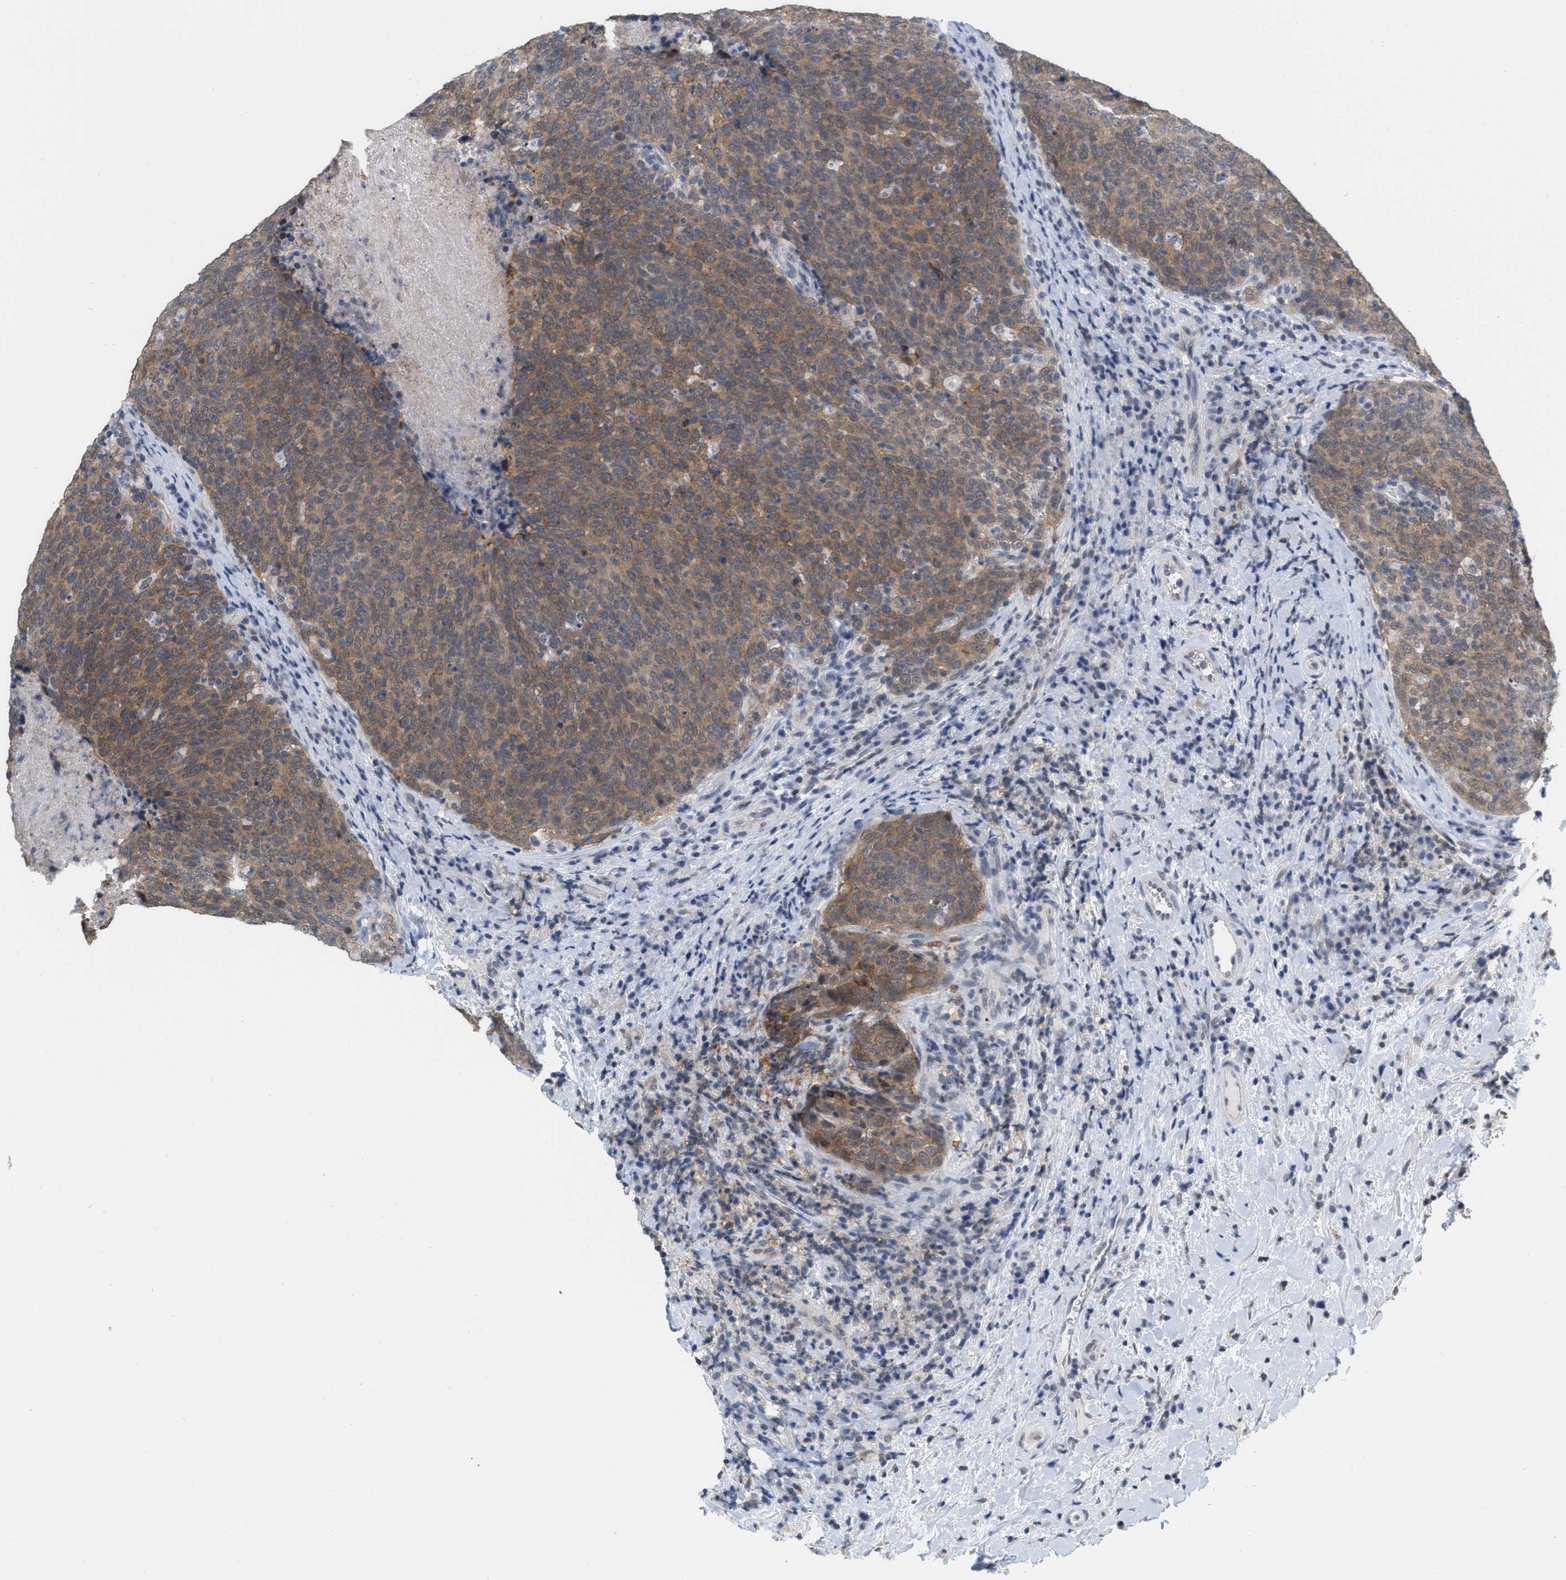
{"staining": {"intensity": "moderate", "quantity": ">75%", "location": "cytoplasmic/membranous"}, "tissue": "head and neck cancer", "cell_type": "Tumor cells", "image_type": "cancer", "snomed": [{"axis": "morphology", "description": "Squamous cell carcinoma, NOS"}, {"axis": "morphology", "description": "Squamous cell carcinoma, metastatic, NOS"}, {"axis": "topography", "description": "Lymph node"}, {"axis": "topography", "description": "Head-Neck"}], "caption": "Immunohistochemical staining of head and neck metastatic squamous cell carcinoma displays medium levels of moderate cytoplasmic/membranous staining in about >75% of tumor cells.", "gene": "BAIAP2L1", "patient": {"sex": "male", "age": 62}}